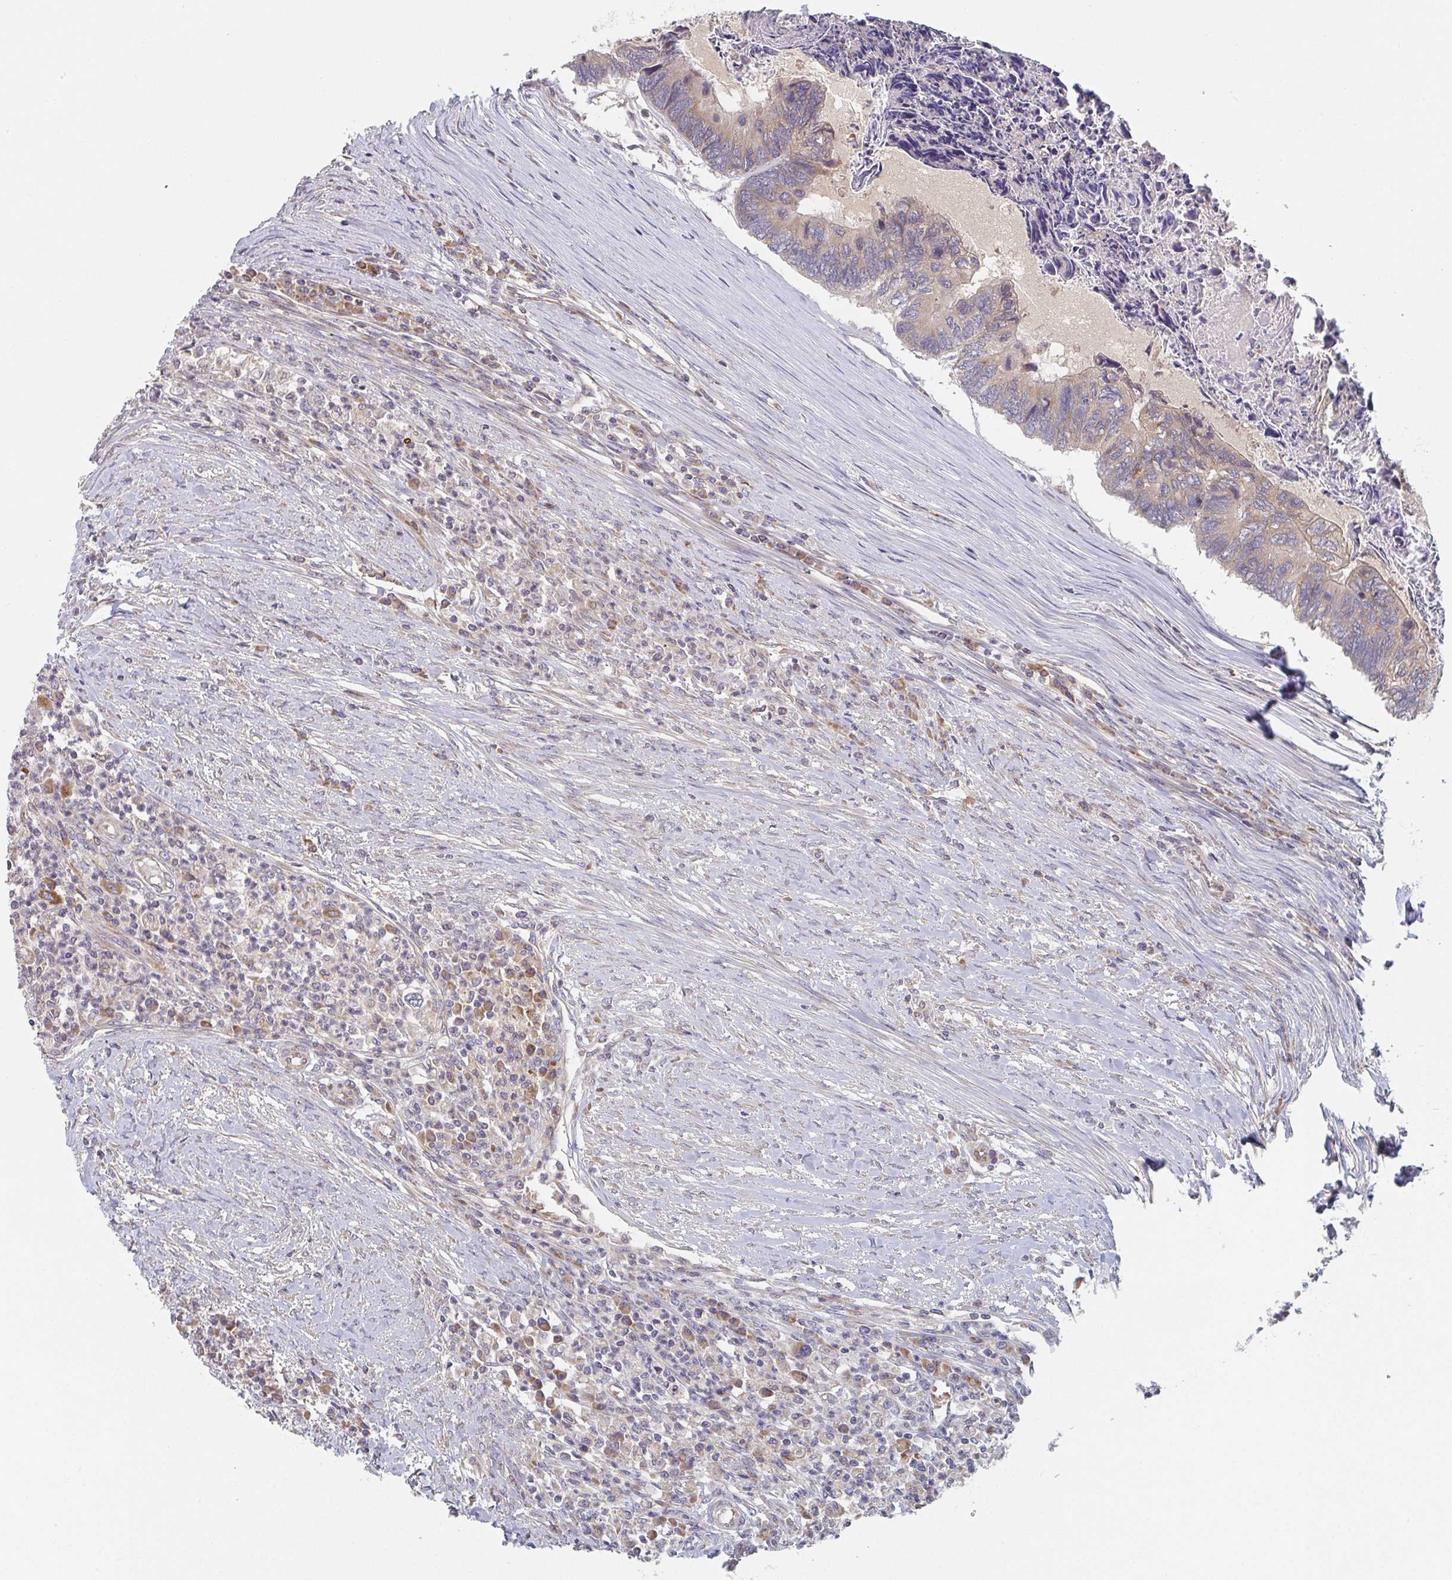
{"staining": {"intensity": "weak", "quantity": ">75%", "location": "cytoplasmic/membranous"}, "tissue": "colorectal cancer", "cell_type": "Tumor cells", "image_type": "cancer", "snomed": [{"axis": "morphology", "description": "Adenocarcinoma, NOS"}, {"axis": "topography", "description": "Colon"}], "caption": "Human adenocarcinoma (colorectal) stained with a brown dye demonstrates weak cytoplasmic/membranous positive expression in about >75% of tumor cells.", "gene": "ELOVL1", "patient": {"sex": "female", "age": 67}}